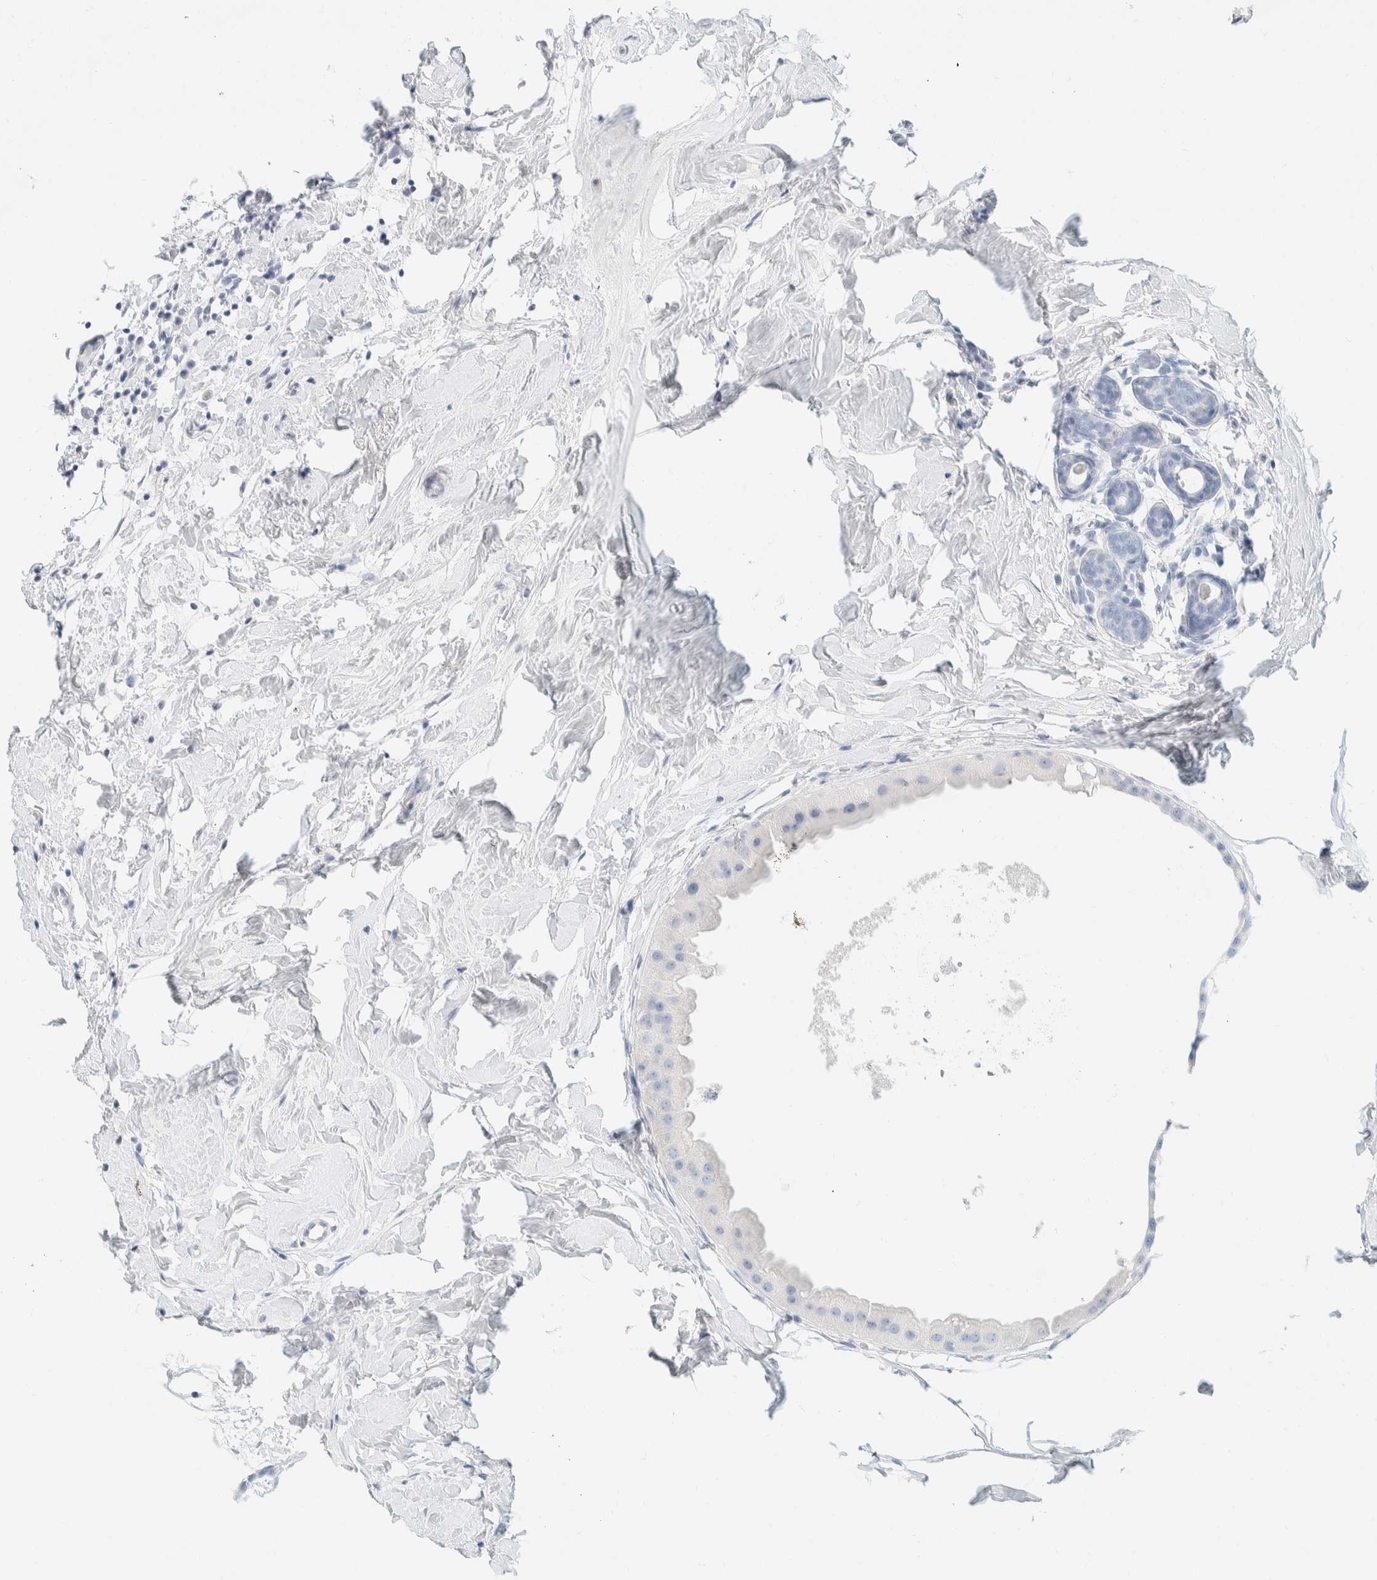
{"staining": {"intensity": "negative", "quantity": "none", "location": "none"}, "tissue": "breast cancer", "cell_type": "Tumor cells", "image_type": "cancer", "snomed": [{"axis": "morphology", "description": "Lobular carcinoma, in situ"}, {"axis": "morphology", "description": "Lobular carcinoma"}, {"axis": "topography", "description": "Breast"}], "caption": "A histopathology image of breast lobular carcinoma in situ stained for a protein shows no brown staining in tumor cells.", "gene": "ALOX12B", "patient": {"sex": "female", "age": 41}}